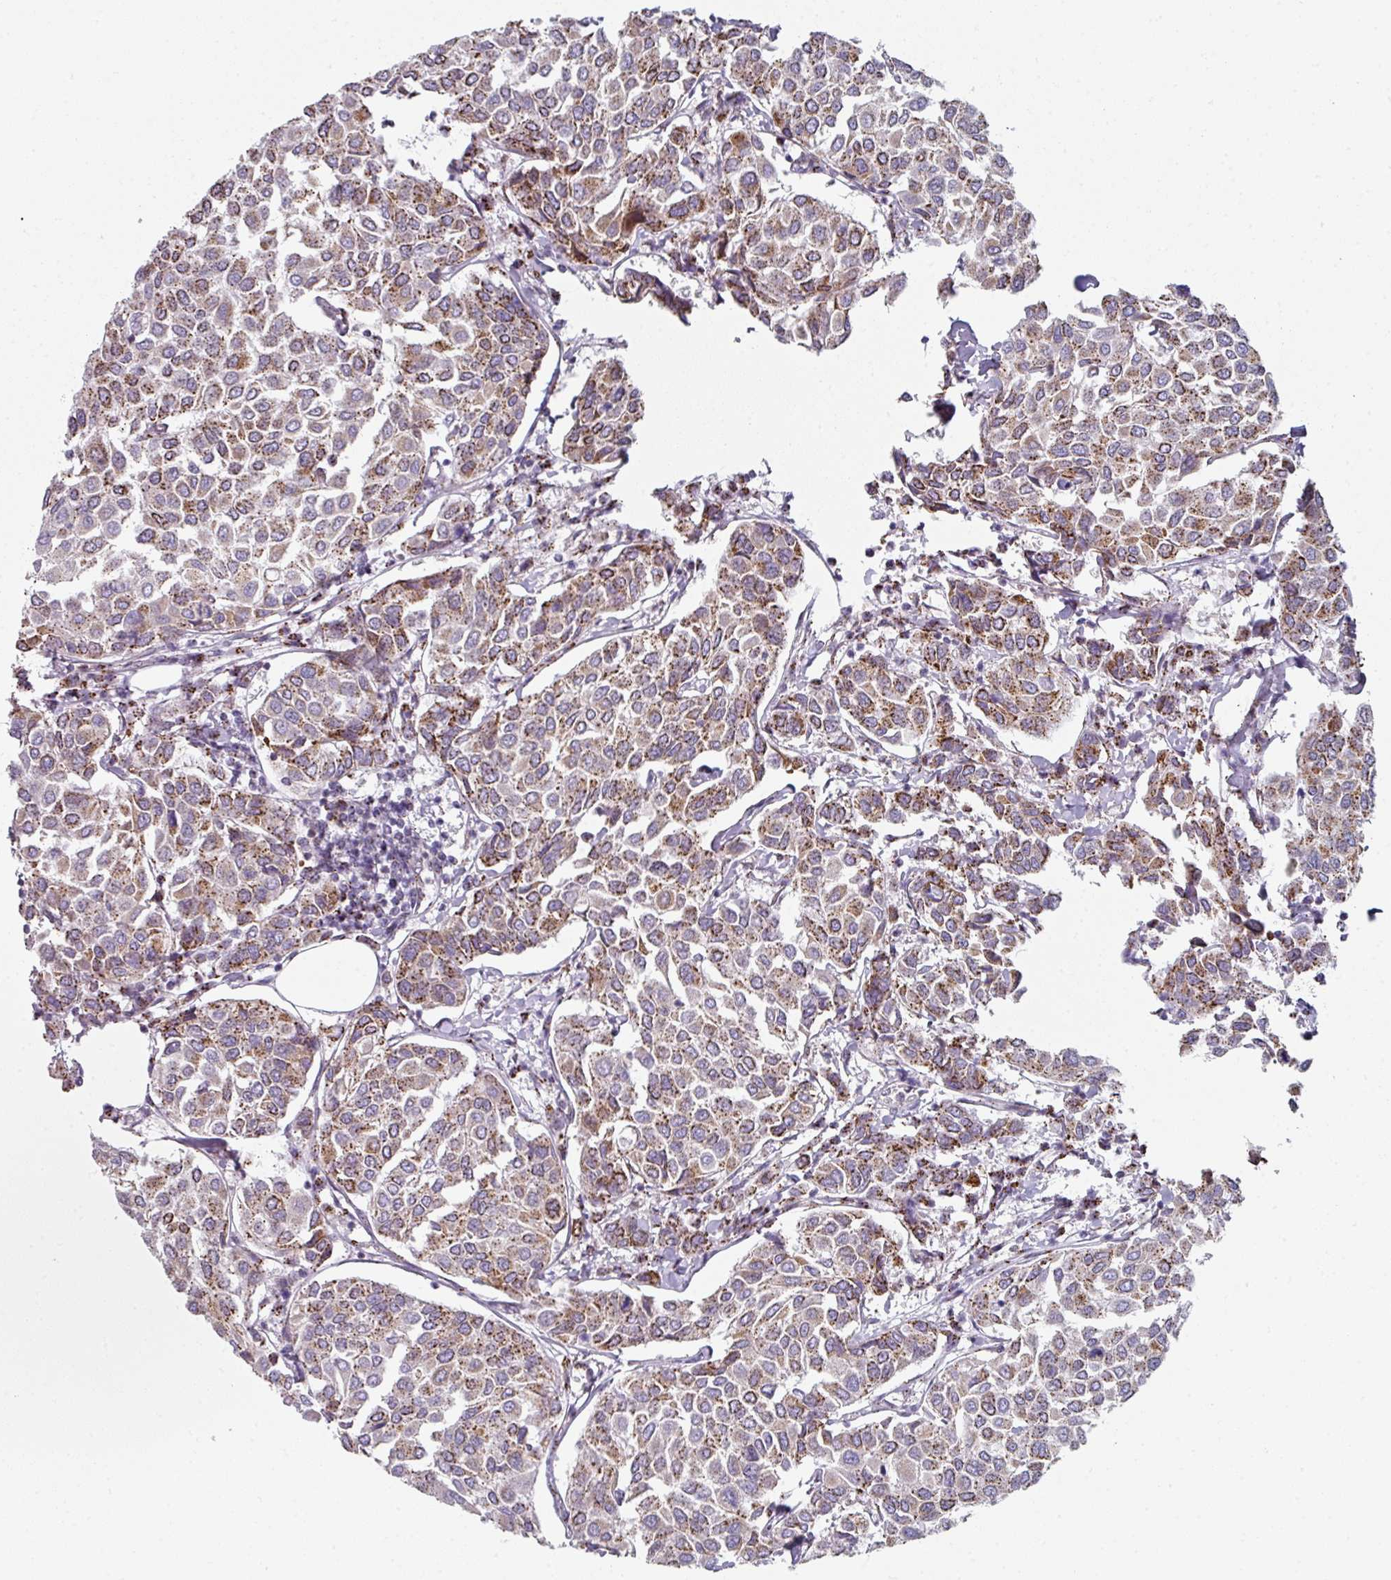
{"staining": {"intensity": "strong", "quantity": ">75%", "location": "cytoplasmic/membranous"}, "tissue": "breast cancer", "cell_type": "Tumor cells", "image_type": "cancer", "snomed": [{"axis": "morphology", "description": "Duct carcinoma"}, {"axis": "topography", "description": "Breast"}], "caption": "This image displays immunohistochemistry (IHC) staining of breast cancer, with high strong cytoplasmic/membranous positivity in approximately >75% of tumor cells.", "gene": "CCDC85B", "patient": {"sex": "female", "age": 55}}